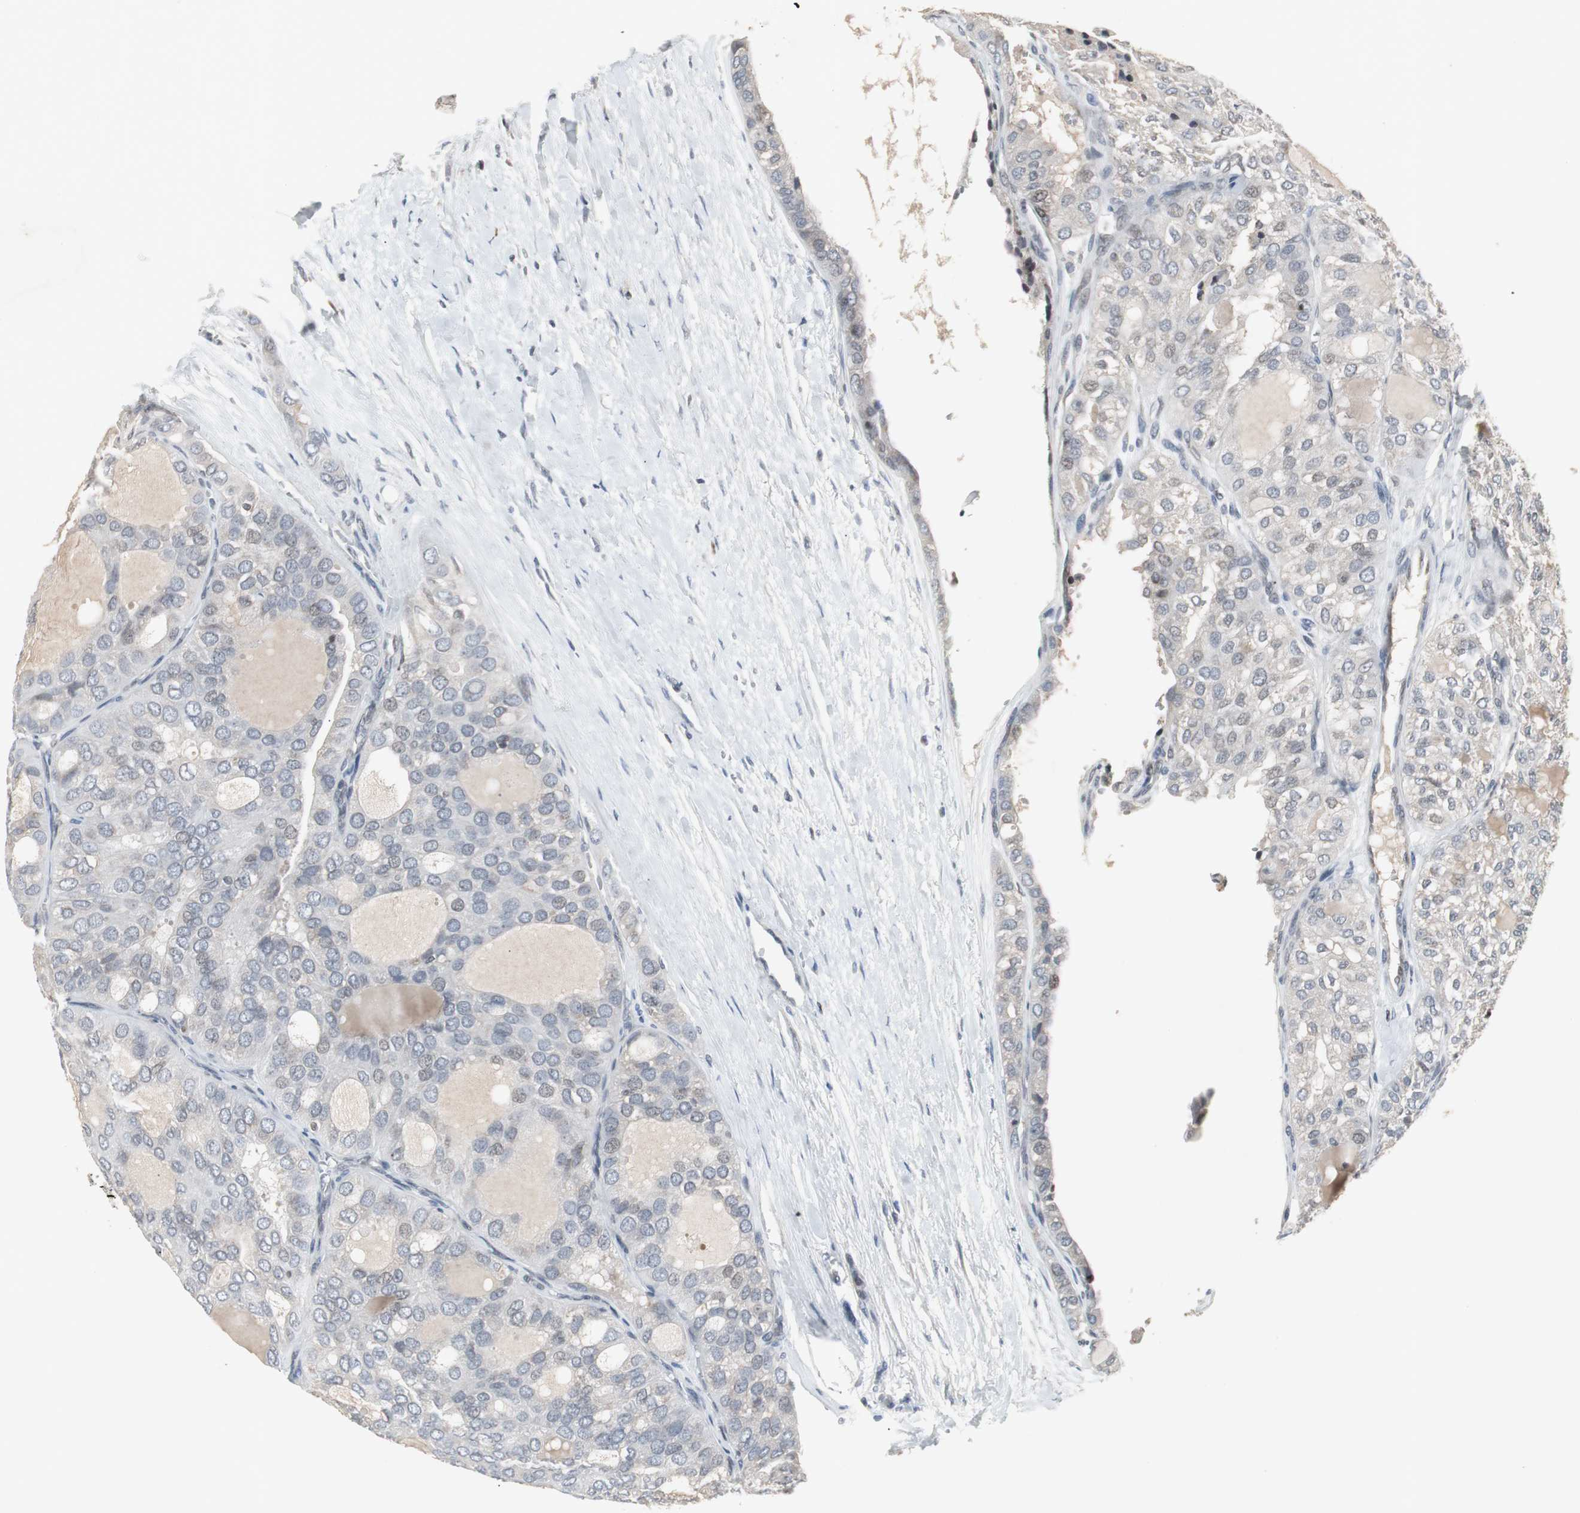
{"staining": {"intensity": "negative", "quantity": "none", "location": "none"}, "tissue": "thyroid cancer", "cell_type": "Tumor cells", "image_type": "cancer", "snomed": [{"axis": "morphology", "description": "Follicular adenoma carcinoma, NOS"}, {"axis": "topography", "description": "Thyroid gland"}], "caption": "Immunohistochemistry (IHC) of thyroid follicular adenoma carcinoma shows no staining in tumor cells.", "gene": "ZNF396", "patient": {"sex": "male", "age": 75}}